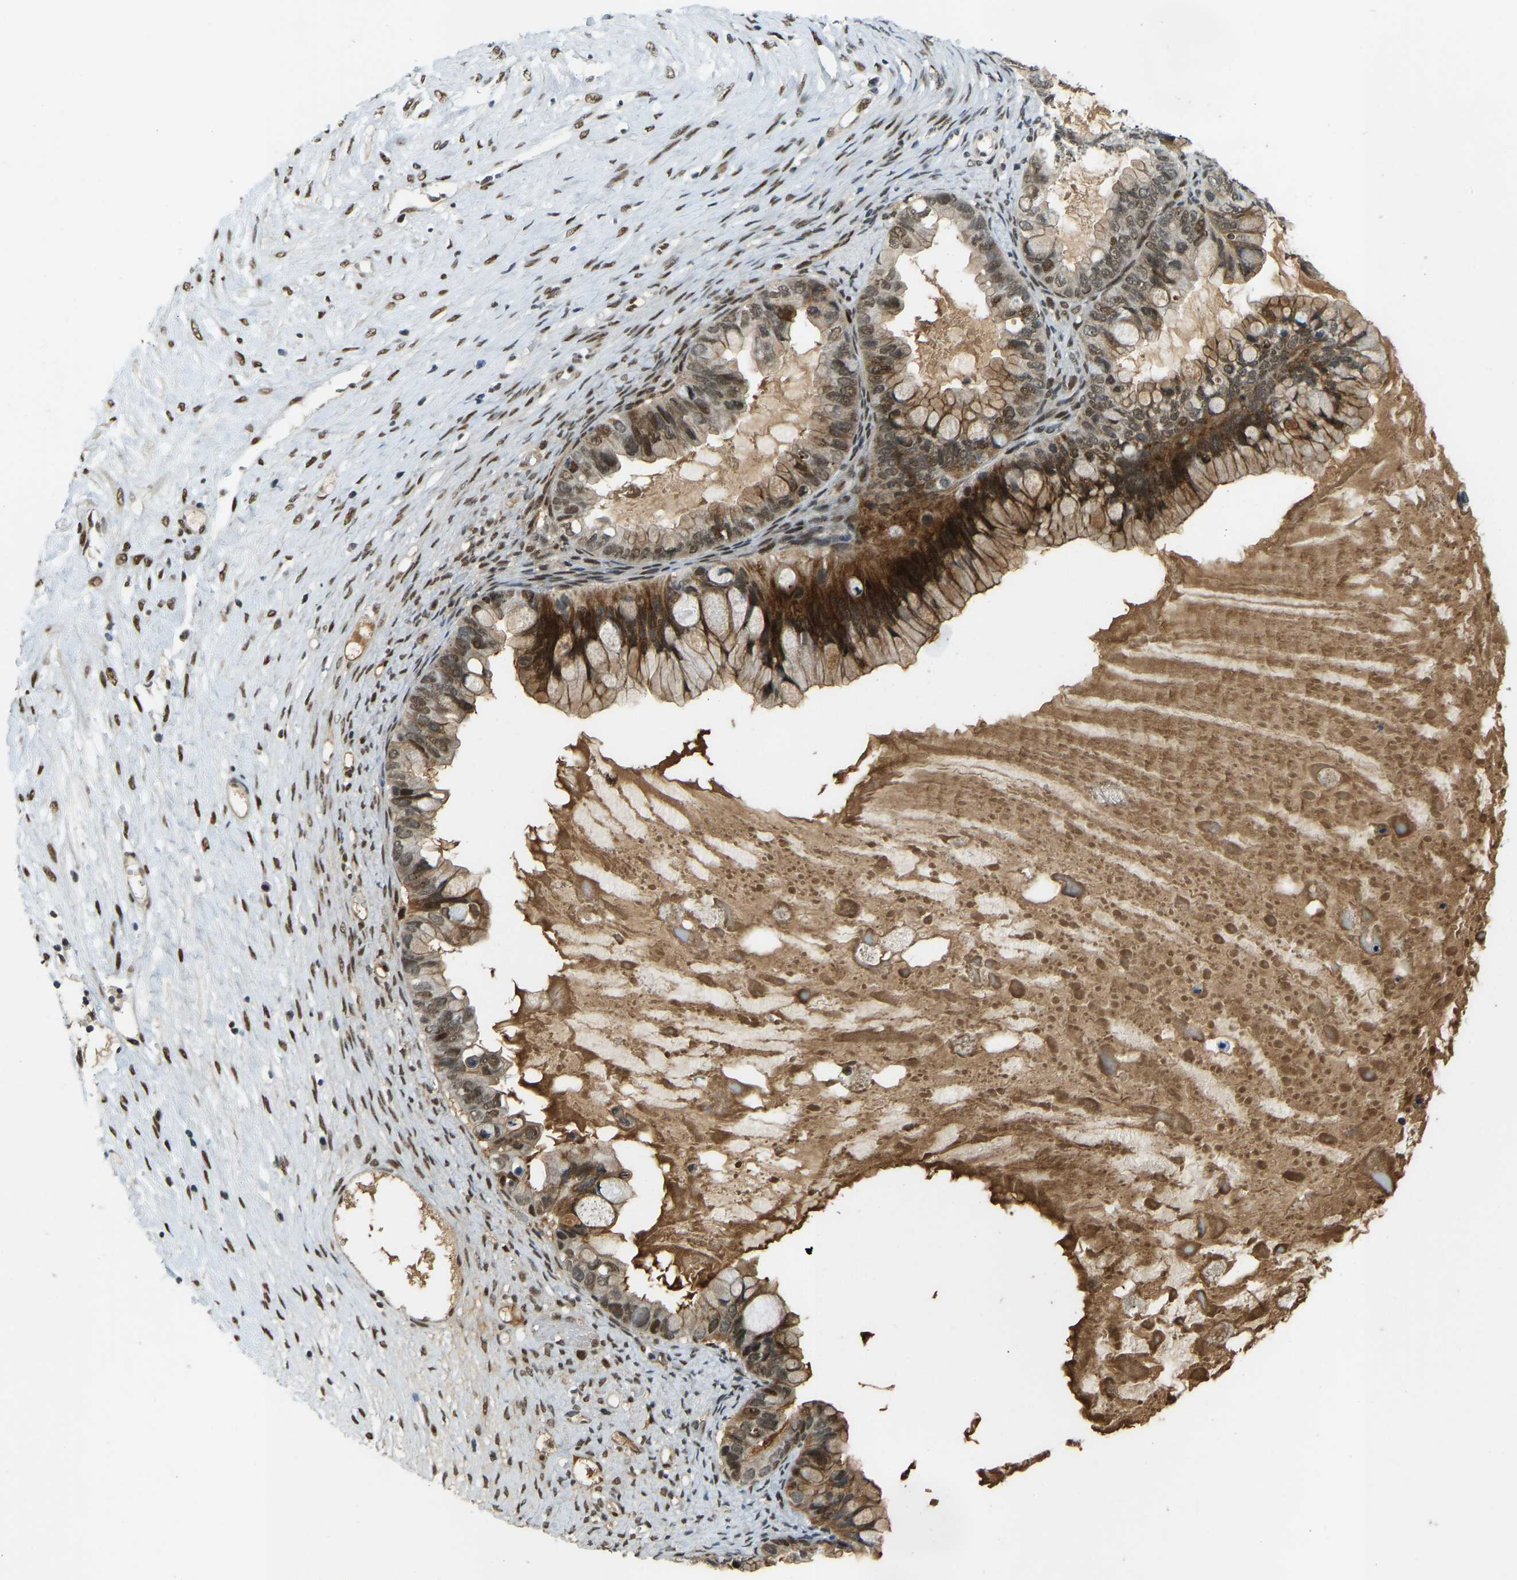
{"staining": {"intensity": "moderate", "quantity": ">75%", "location": "cytoplasmic/membranous,nuclear"}, "tissue": "ovarian cancer", "cell_type": "Tumor cells", "image_type": "cancer", "snomed": [{"axis": "morphology", "description": "Cystadenocarcinoma, mucinous, NOS"}, {"axis": "topography", "description": "Ovary"}], "caption": "This micrograph displays ovarian cancer stained with IHC to label a protein in brown. The cytoplasmic/membranous and nuclear of tumor cells show moderate positivity for the protein. Nuclei are counter-stained blue.", "gene": "FOXK1", "patient": {"sex": "female", "age": 80}}